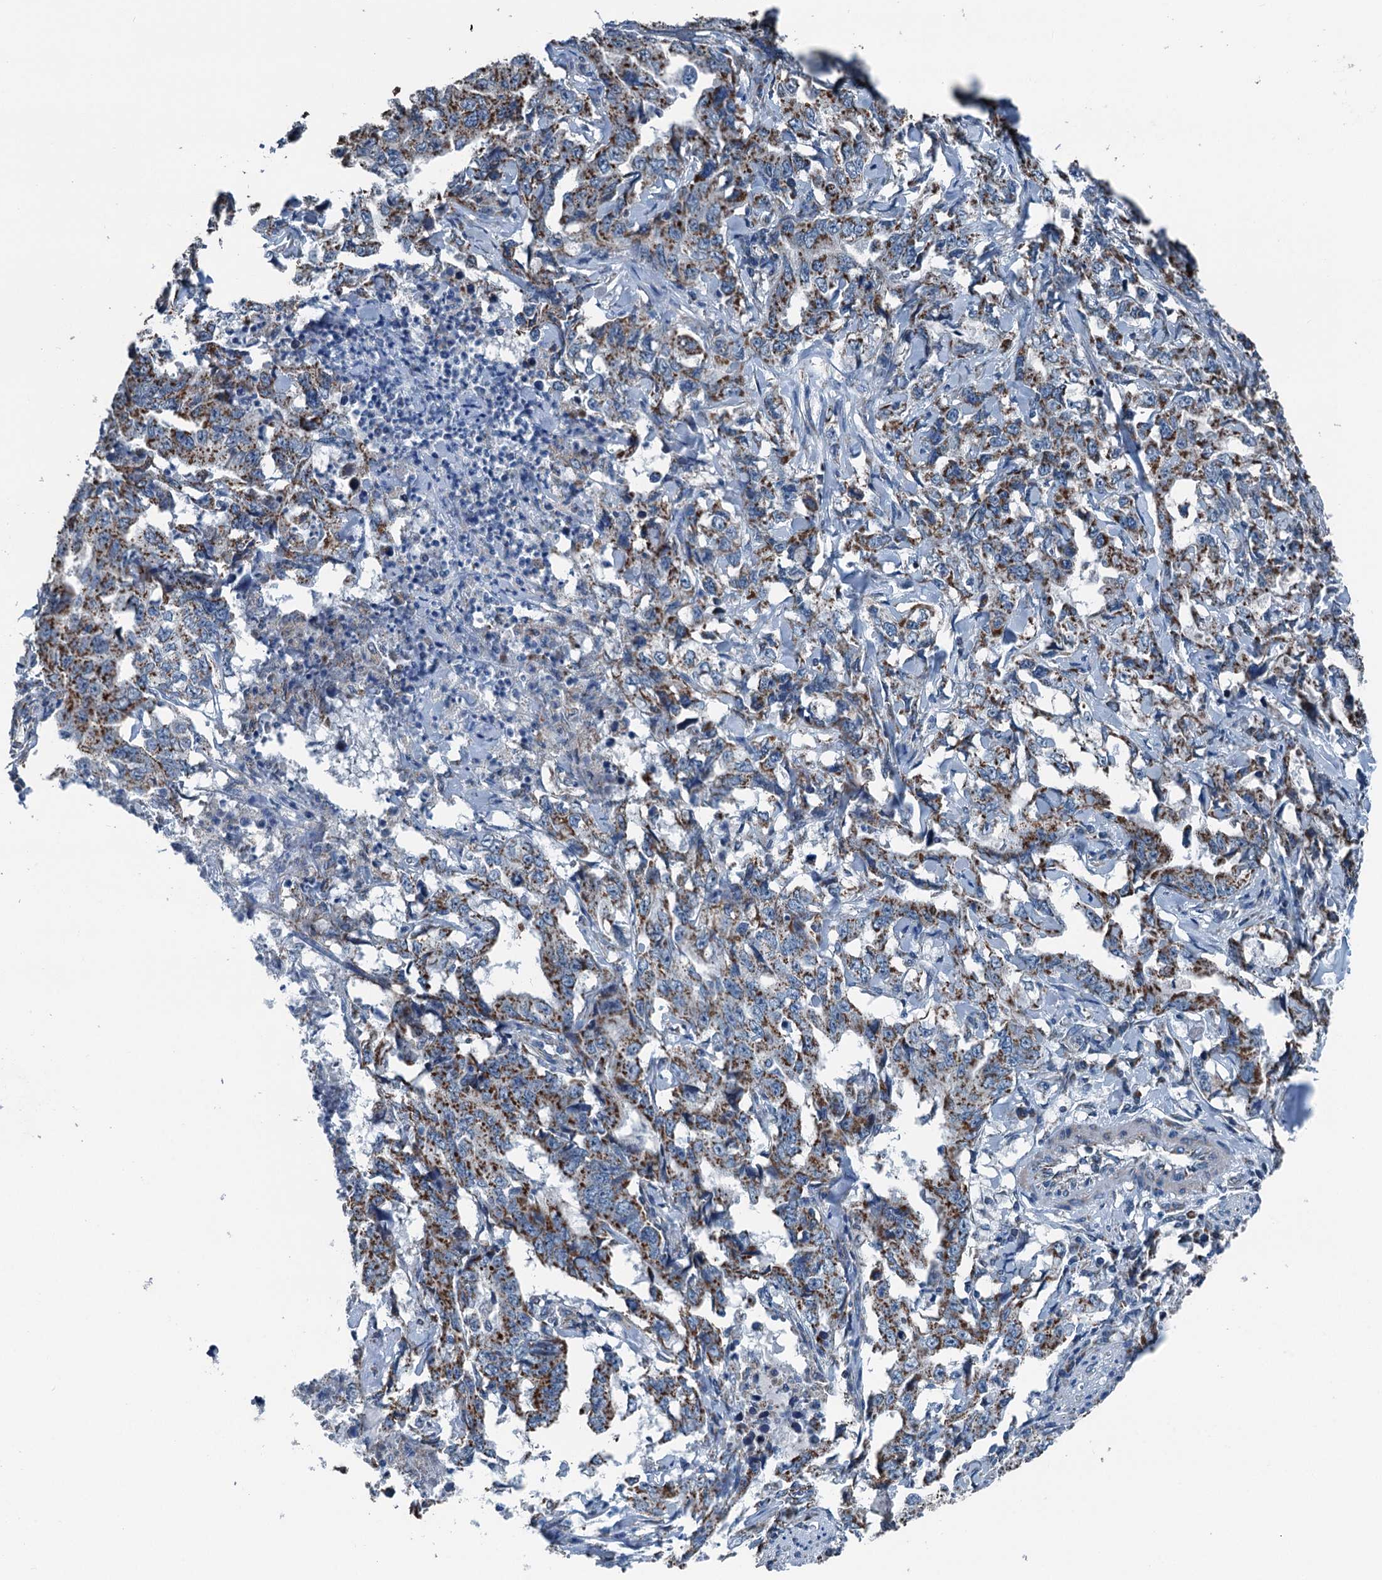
{"staining": {"intensity": "moderate", "quantity": ">75%", "location": "cytoplasmic/membranous"}, "tissue": "lung cancer", "cell_type": "Tumor cells", "image_type": "cancer", "snomed": [{"axis": "morphology", "description": "Adenocarcinoma, NOS"}, {"axis": "topography", "description": "Lung"}], "caption": "Immunohistochemical staining of human adenocarcinoma (lung) reveals moderate cytoplasmic/membranous protein staining in about >75% of tumor cells.", "gene": "TRPT1", "patient": {"sex": "female", "age": 51}}